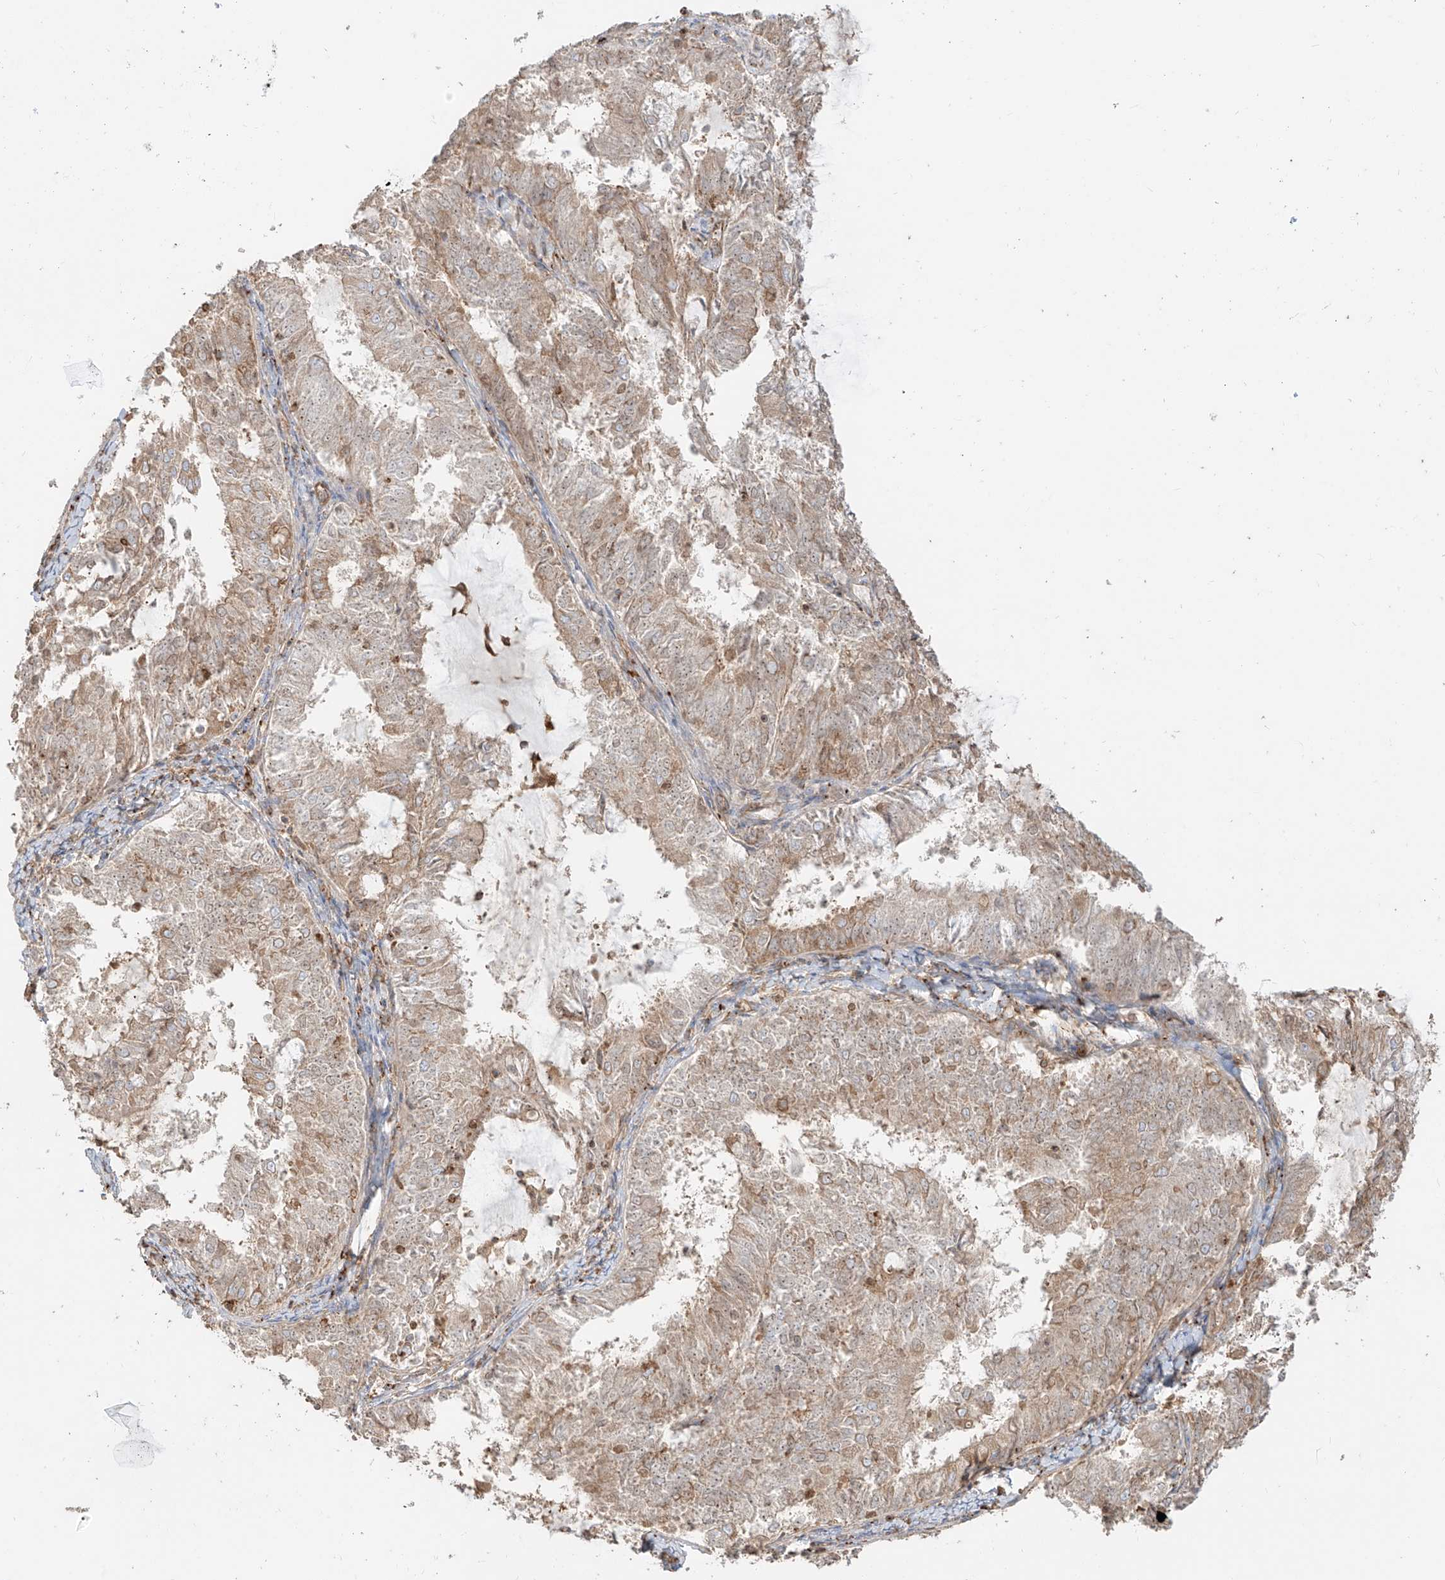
{"staining": {"intensity": "moderate", "quantity": "25%-75%", "location": "cytoplasmic/membranous"}, "tissue": "endometrial cancer", "cell_type": "Tumor cells", "image_type": "cancer", "snomed": [{"axis": "morphology", "description": "Adenocarcinoma, NOS"}, {"axis": "topography", "description": "Endometrium"}], "caption": "Human endometrial cancer (adenocarcinoma) stained with a brown dye reveals moderate cytoplasmic/membranous positive expression in approximately 25%-75% of tumor cells.", "gene": "SNX9", "patient": {"sex": "female", "age": 57}}